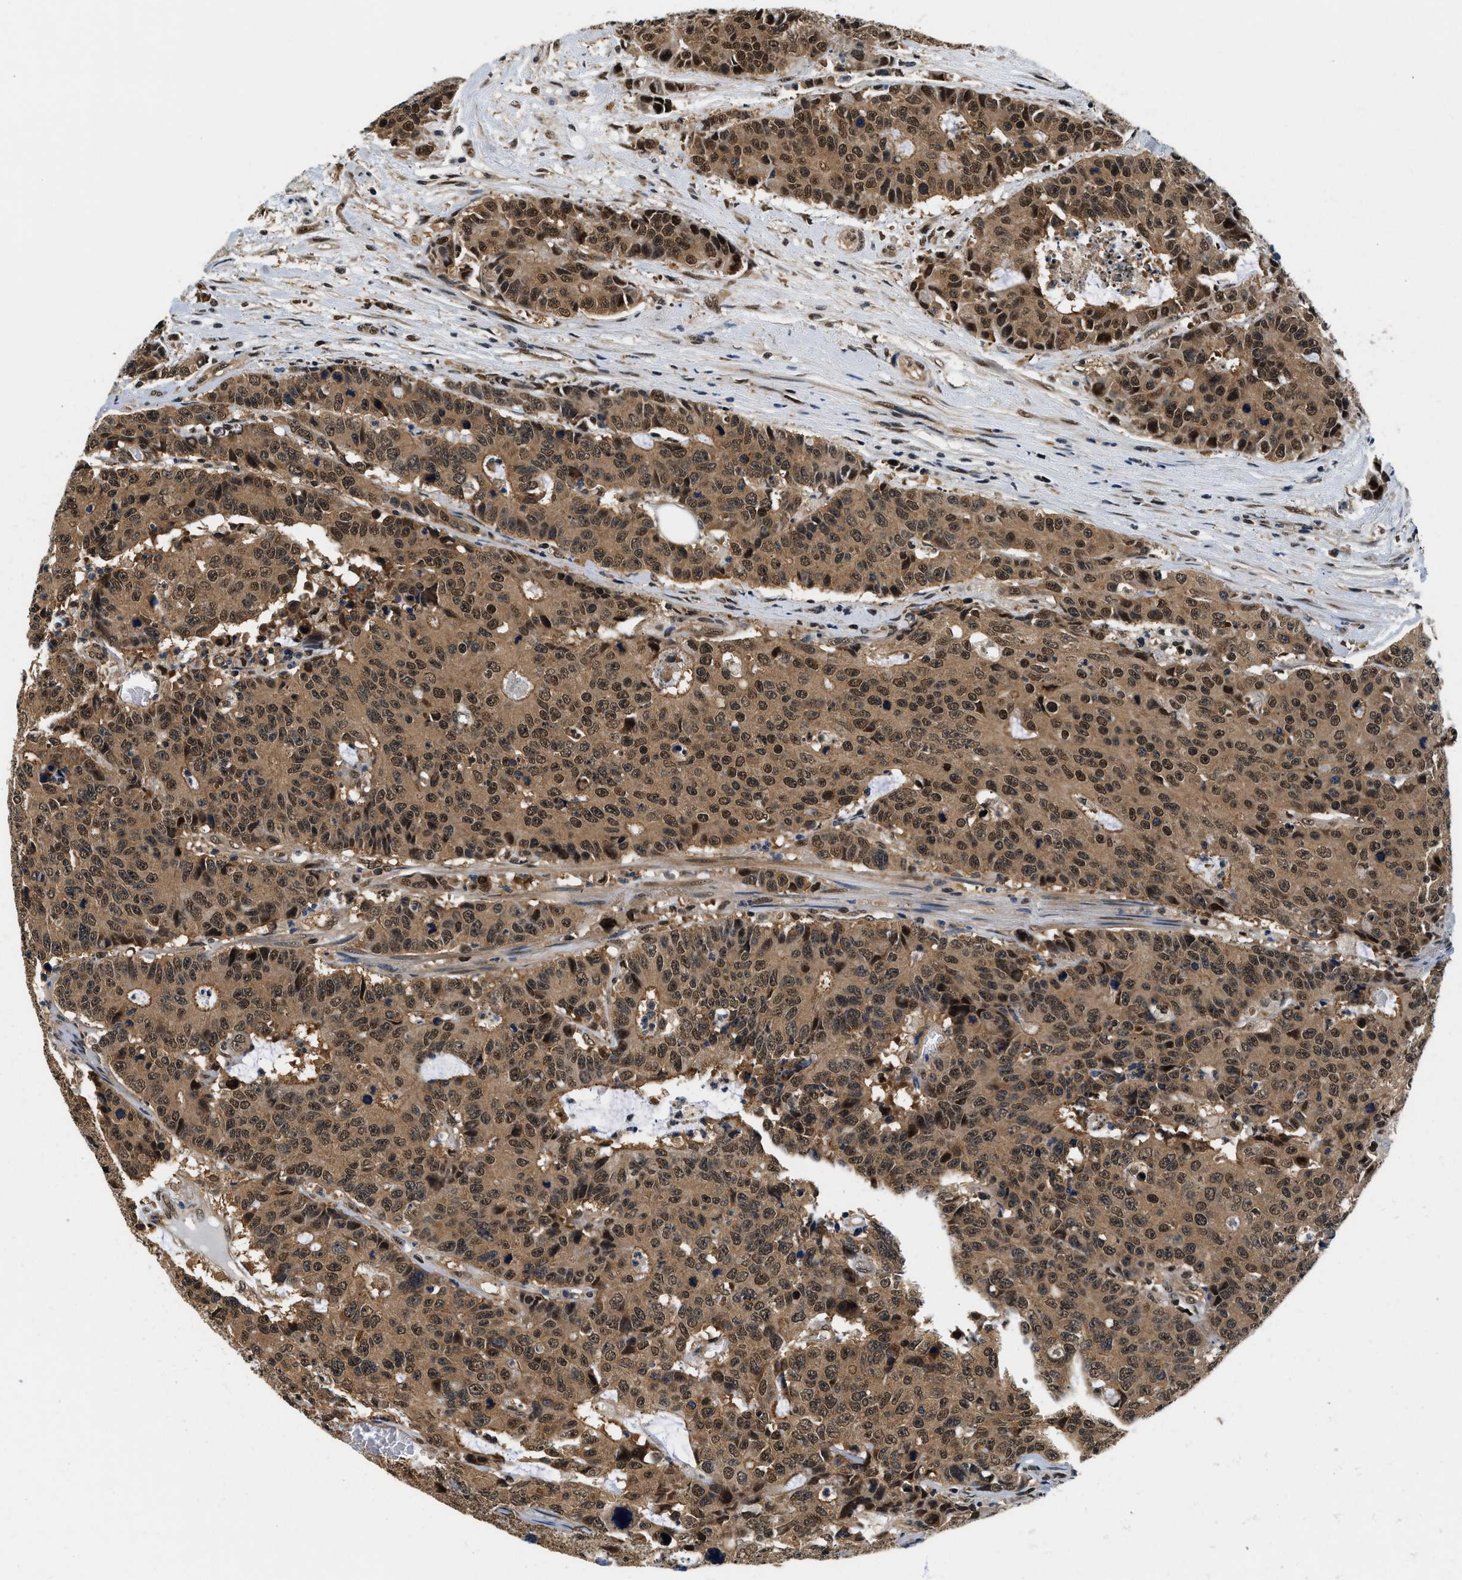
{"staining": {"intensity": "moderate", "quantity": ">75%", "location": "cytoplasmic/membranous,nuclear"}, "tissue": "colorectal cancer", "cell_type": "Tumor cells", "image_type": "cancer", "snomed": [{"axis": "morphology", "description": "Adenocarcinoma, NOS"}, {"axis": "topography", "description": "Colon"}], "caption": "Colorectal cancer (adenocarcinoma) was stained to show a protein in brown. There is medium levels of moderate cytoplasmic/membranous and nuclear staining in about >75% of tumor cells. (DAB IHC, brown staining for protein, blue staining for nuclei).", "gene": "PSMD3", "patient": {"sex": "female", "age": 86}}